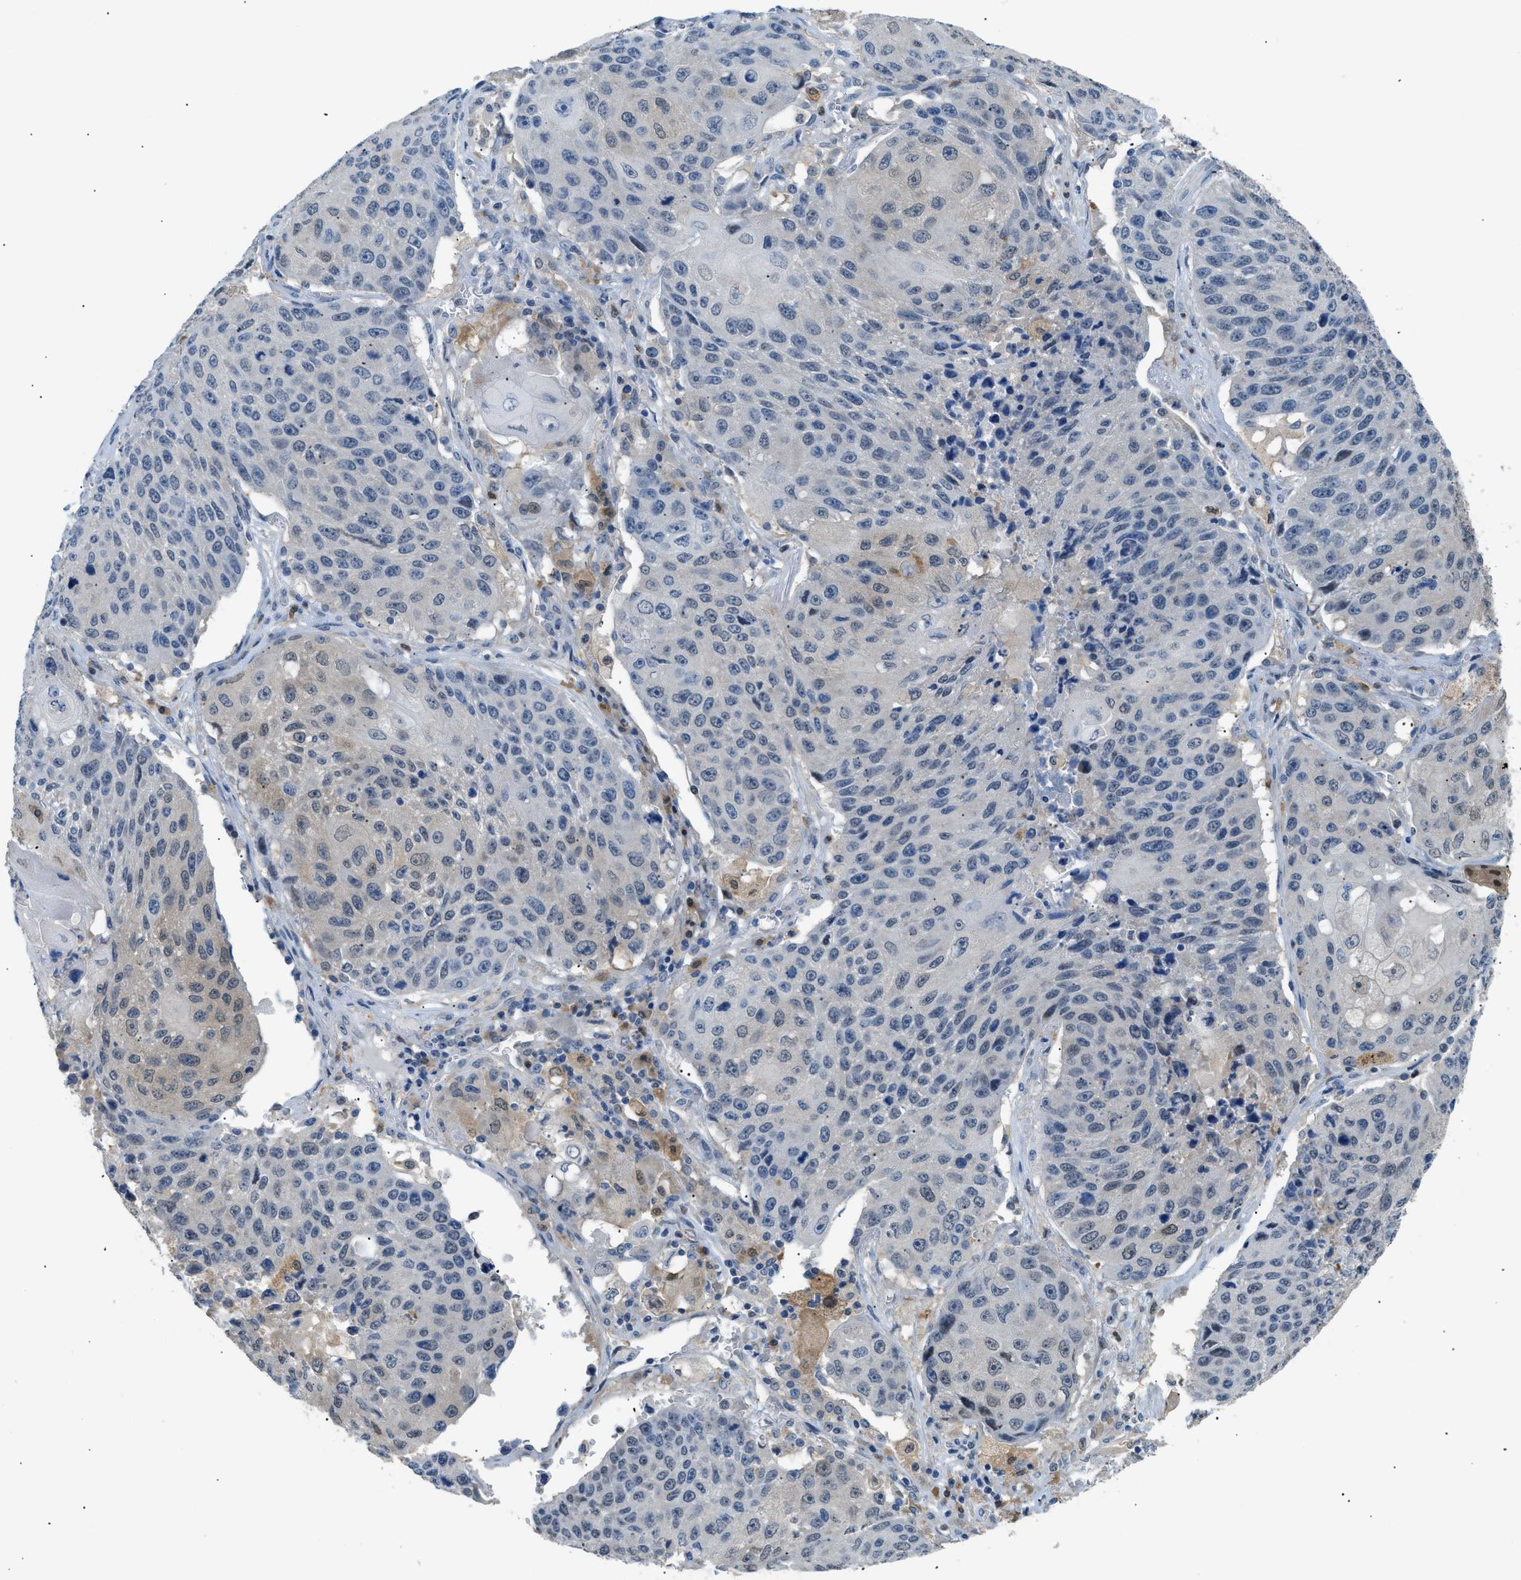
{"staining": {"intensity": "weak", "quantity": "<25%", "location": "cytoplasmic/membranous"}, "tissue": "lung cancer", "cell_type": "Tumor cells", "image_type": "cancer", "snomed": [{"axis": "morphology", "description": "Squamous cell carcinoma, NOS"}, {"axis": "topography", "description": "Lung"}], "caption": "Histopathology image shows no significant protein positivity in tumor cells of lung cancer.", "gene": "AKR1A1", "patient": {"sex": "male", "age": 61}}